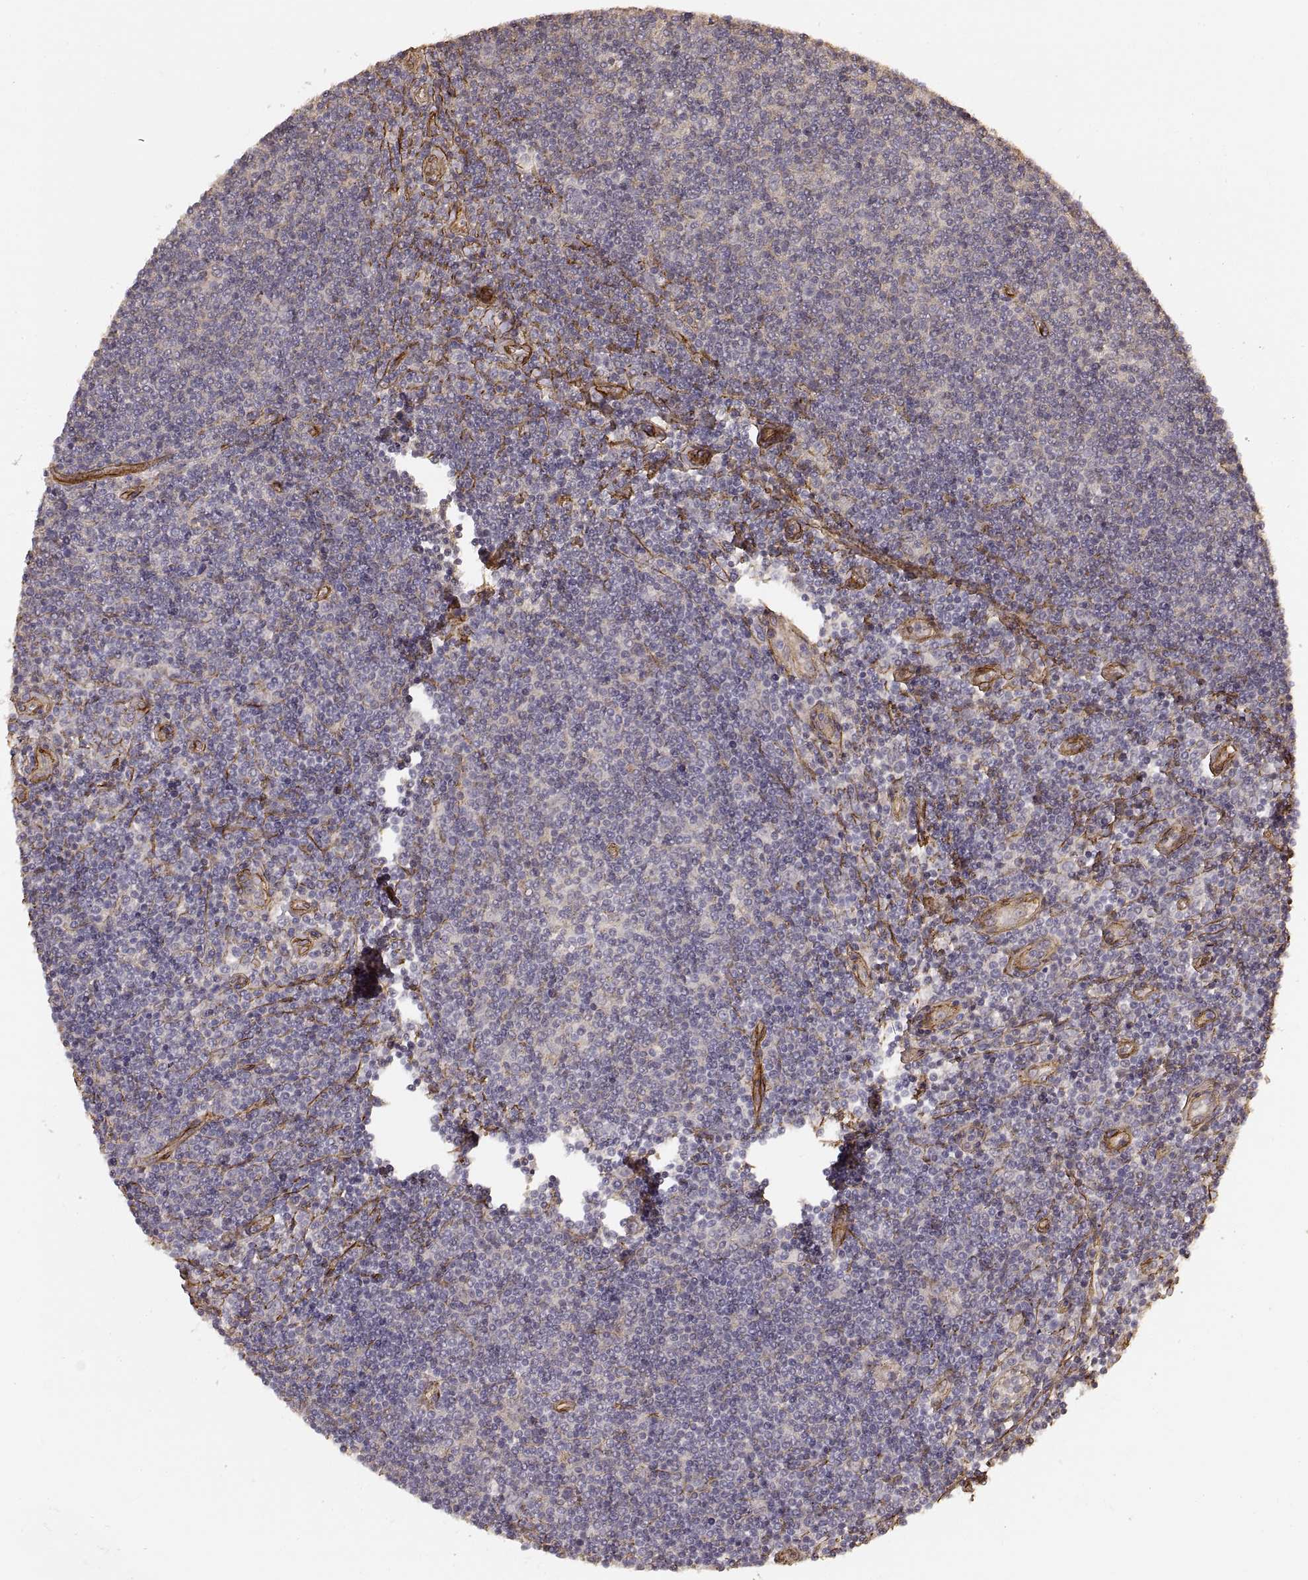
{"staining": {"intensity": "negative", "quantity": "none", "location": "none"}, "tissue": "lymphoma", "cell_type": "Tumor cells", "image_type": "cancer", "snomed": [{"axis": "morphology", "description": "Hodgkin's disease, NOS"}, {"axis": "topography", "description": "Lymph node"}], "caption": "This is a micrograph of IHC staining of lymphoma, which shows no expression in tumor cells.", "gene": "LAMA4", "patient": {"sex": "male", "age": 40}}